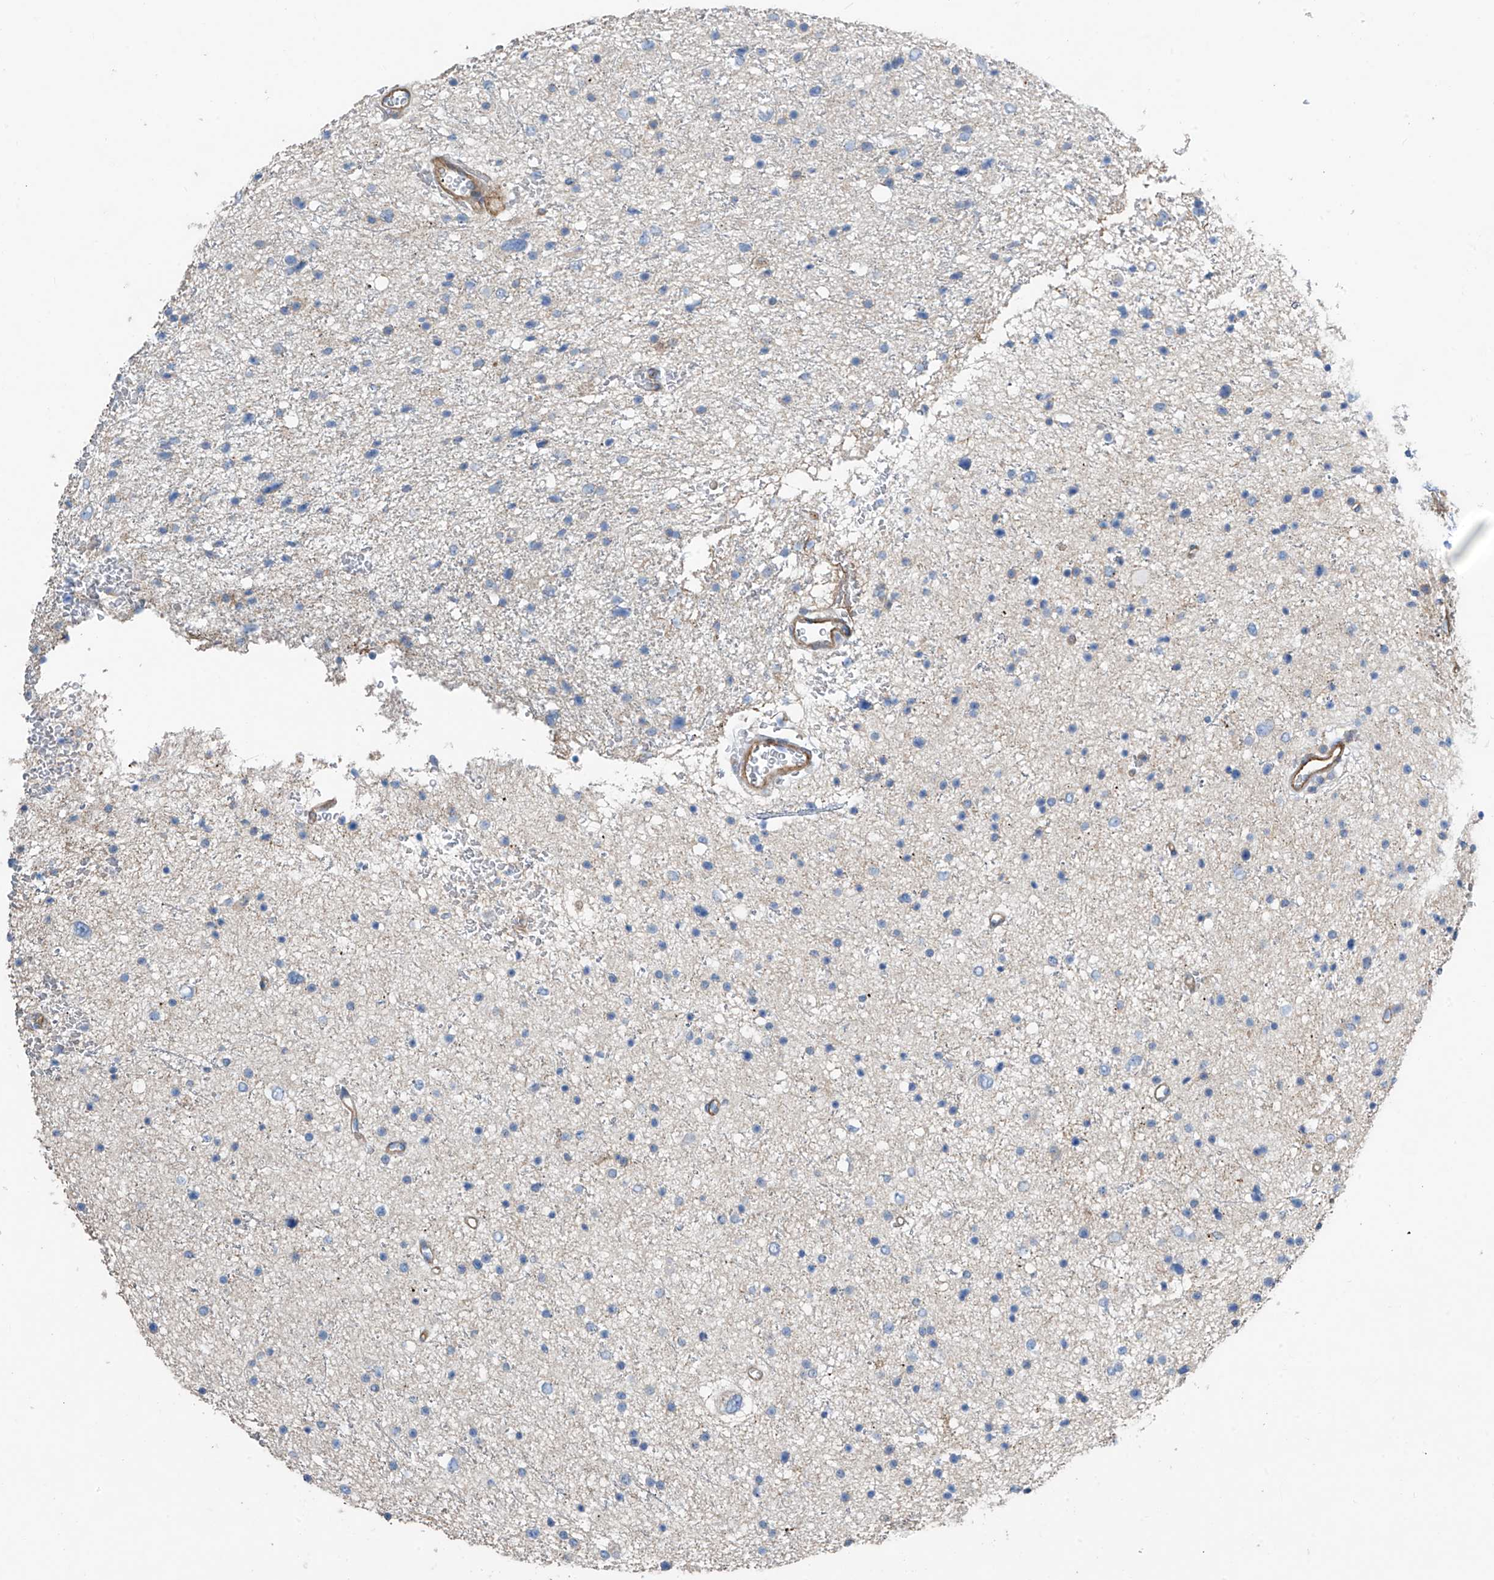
{"staining": {"intensity": "negative", "quantity": "none", "location": "none"}, "tissue": "glioma", "cell_type": "Tumor cells", "image_type": "cancer", "snomed": [{"axis": "morphology", "description": "Glioma, malignant, Low grade"}, {"axis": "topography", "description": "Brain"}], "caption": "This is an IHC image of glioma. There is no staining in tumor cells.", "gene": "SLC1A5", "patient": {"sex": "female", "age": 37}}